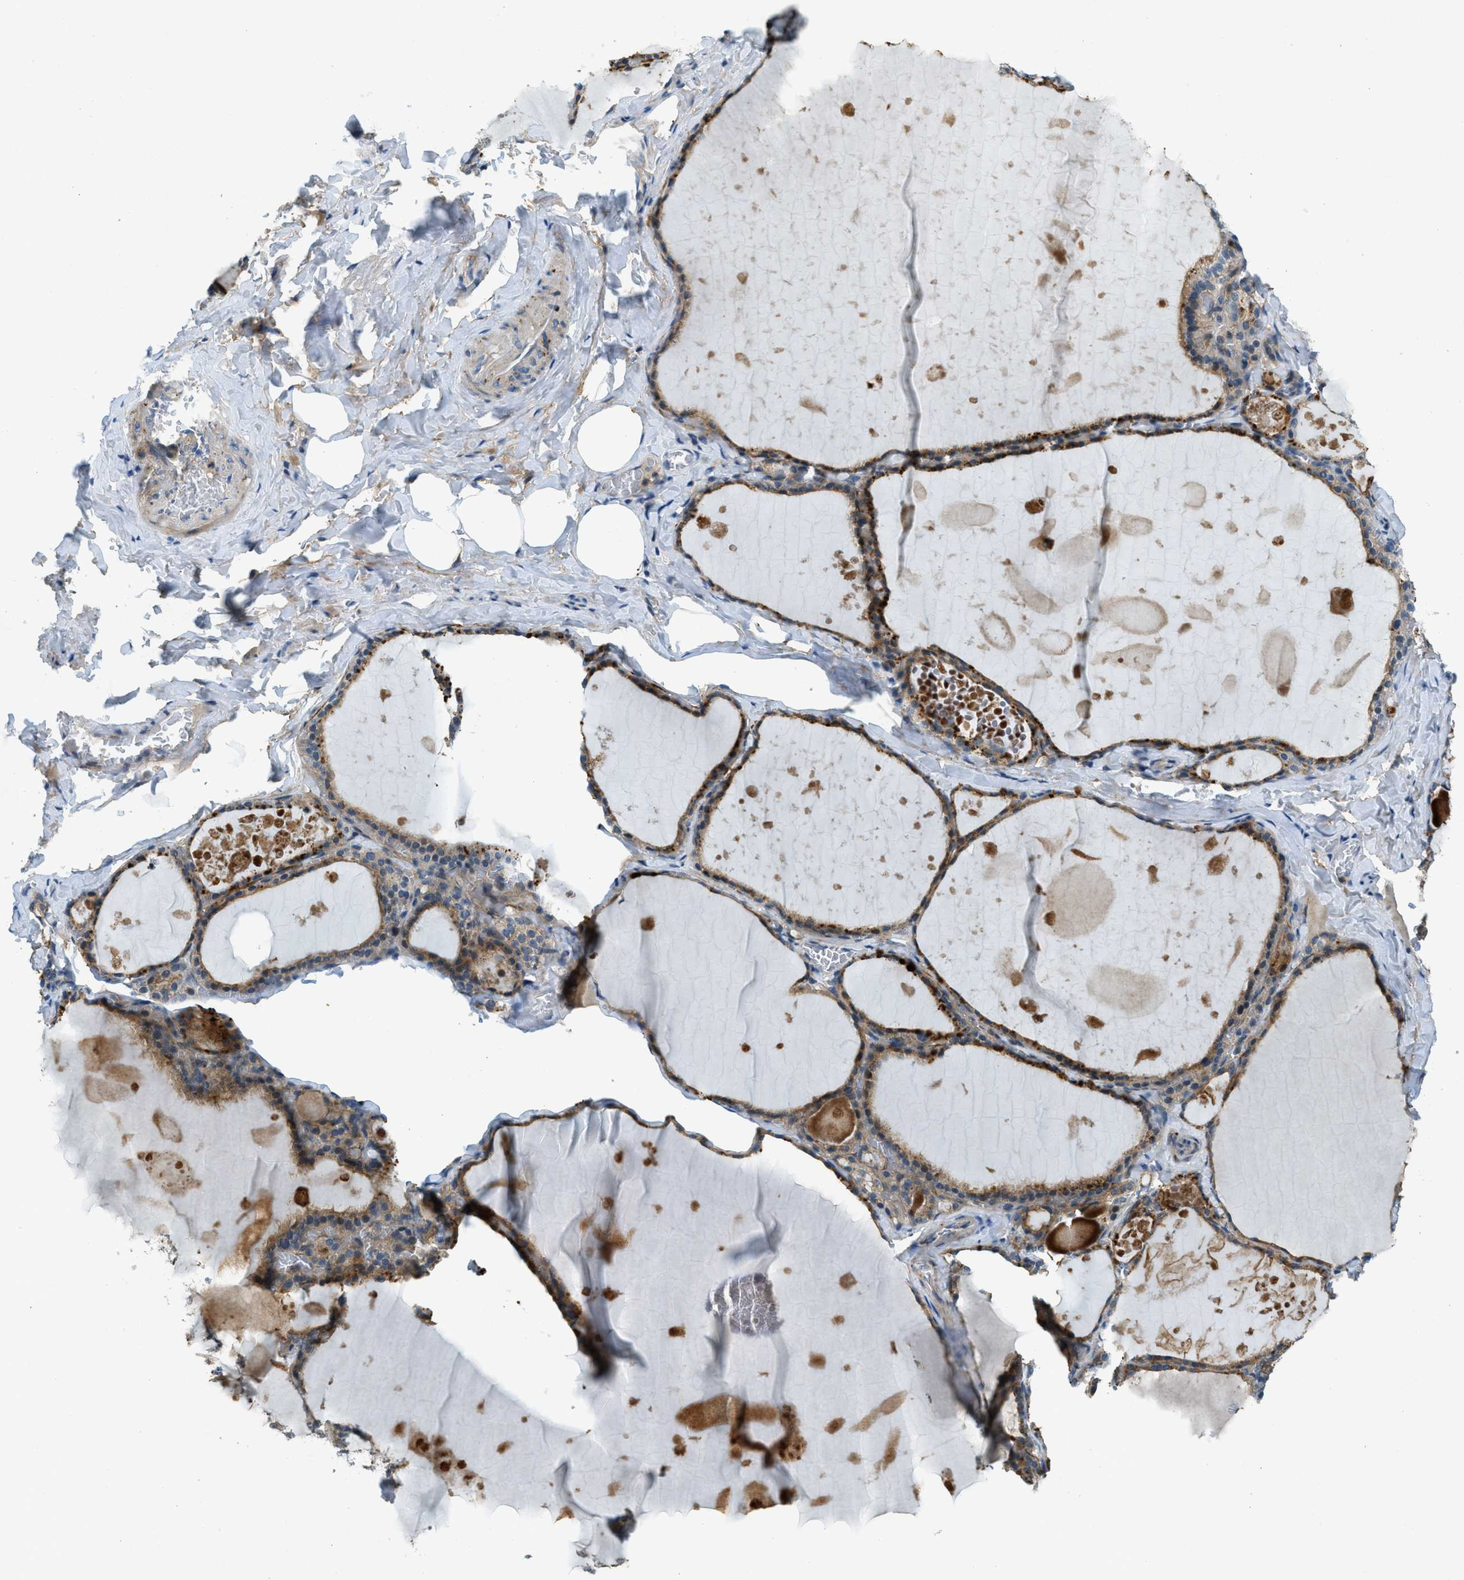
{"staining": {"intensity": "moderate", "quantity": "25%-75%", "location": "cytoplasmic/membranous"}, "tissue": "thyroid gland", "cell_type": "Glandular cells", "image_type": "normal", "snomed": [{"axis": "morphology", "description": "Normal tissue, NOS"}, {"axis": "topography", "description": "Thyroid gland"}], "caption": "High-magnification brightfield microscopy of normal thyroid gland stained with DAB (brown) and counterstained with hematoxylin (blue). glandular cells exhibit moderate cytoplasmic/membranous positivity is identified in about25%-75% of cells.", "gene": "SNX14", "patient": {"sex": "male", "age": 56}}